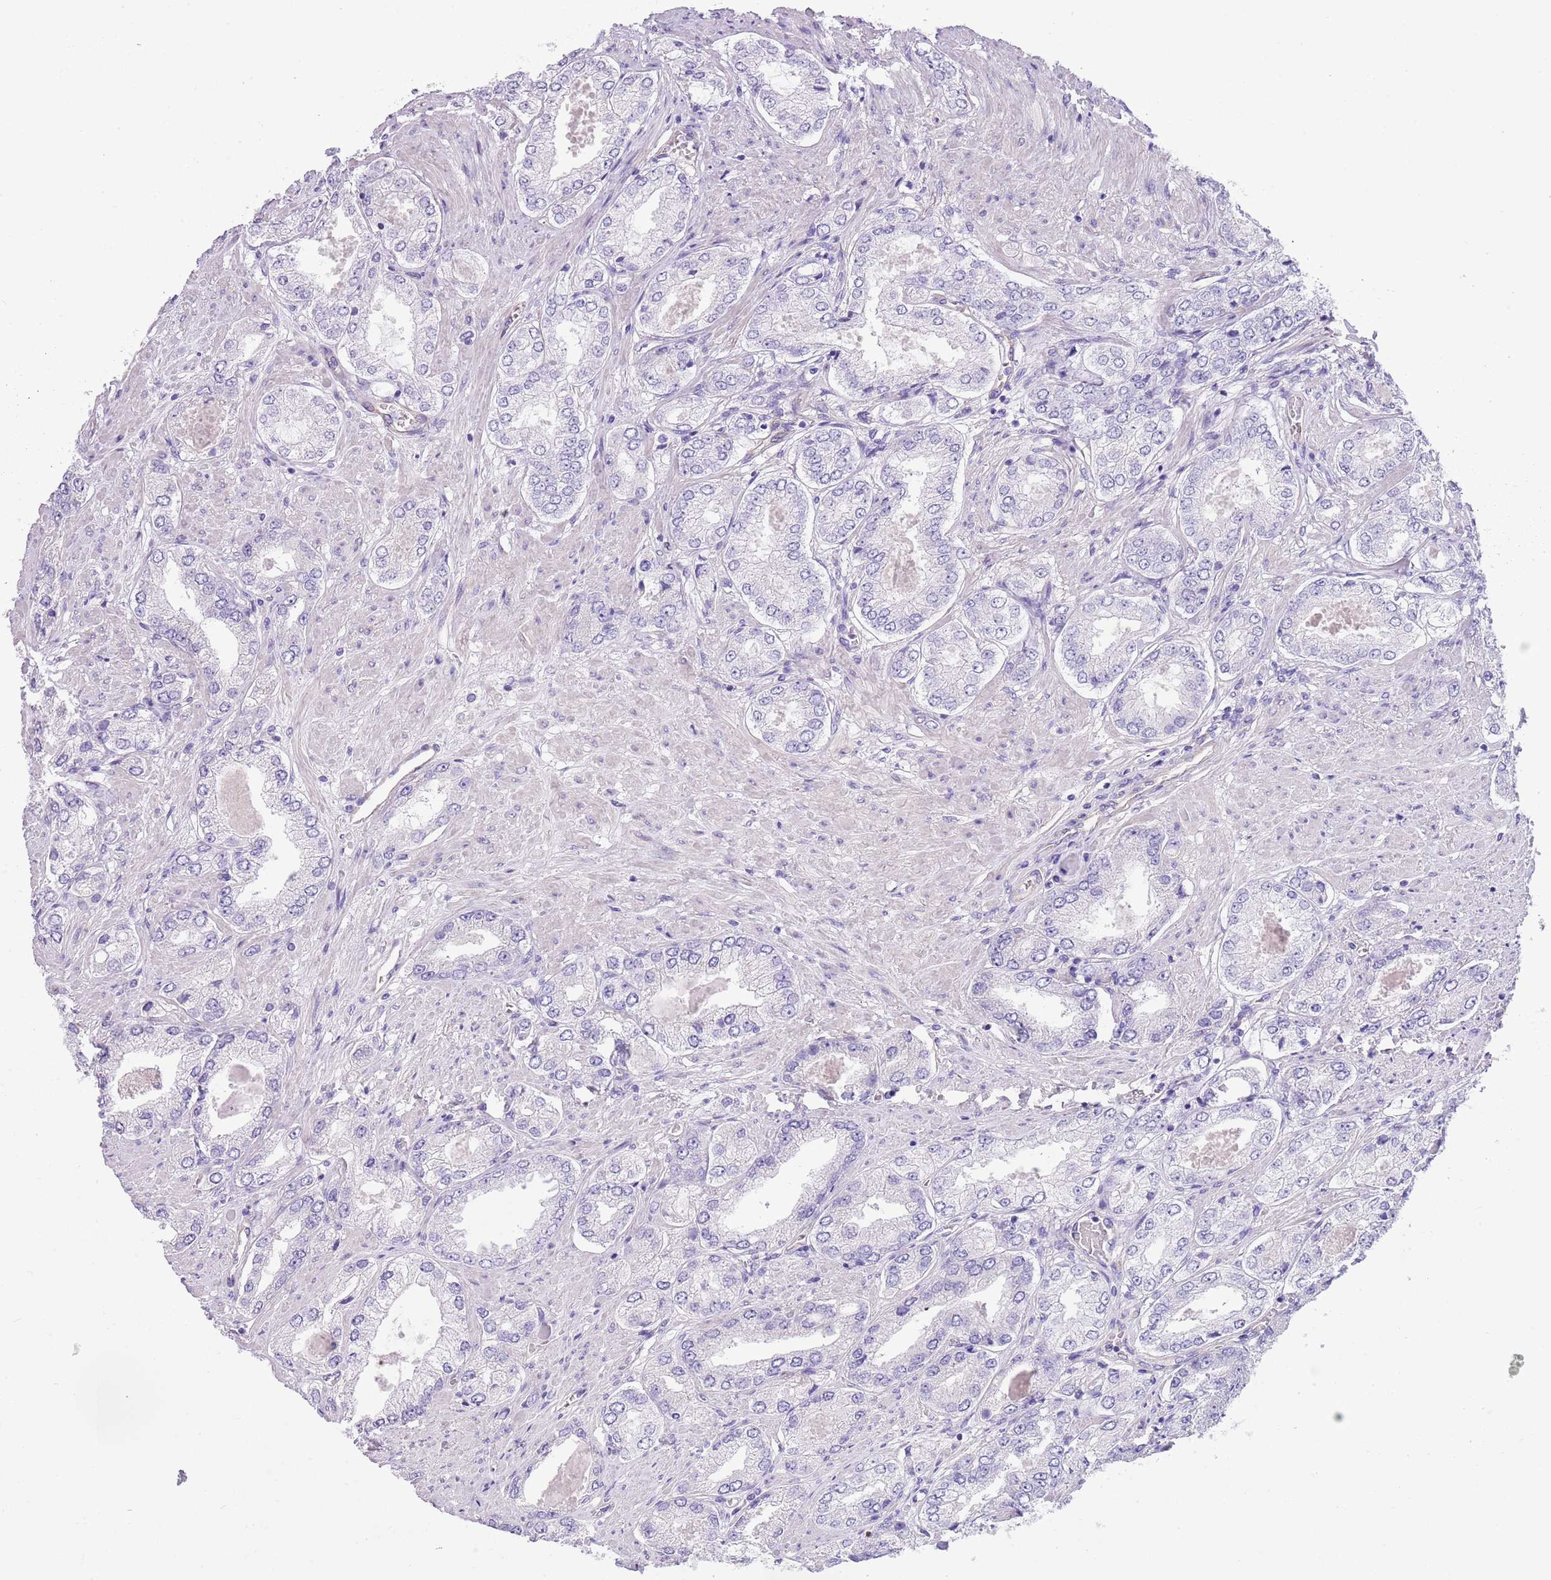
{"staining": {"intensity": "negative", "quantity": "none", "location": "none"}, "tissue": "prostate cancer", "cell_type": "Tumor cells", "image_type": "cancer", "snomed": [{"axis": "morphology", "description": "Adenocarcinoma, High grade"}, {"axis": "topography", "description": "Prostate"}], "caption": "The micrograph reveals no staining of tumor cells in prostate cancer (high-grade adenocarcinoma).", "gene": "TSGA13", "patient": {"sex": "male", "age": 68}}